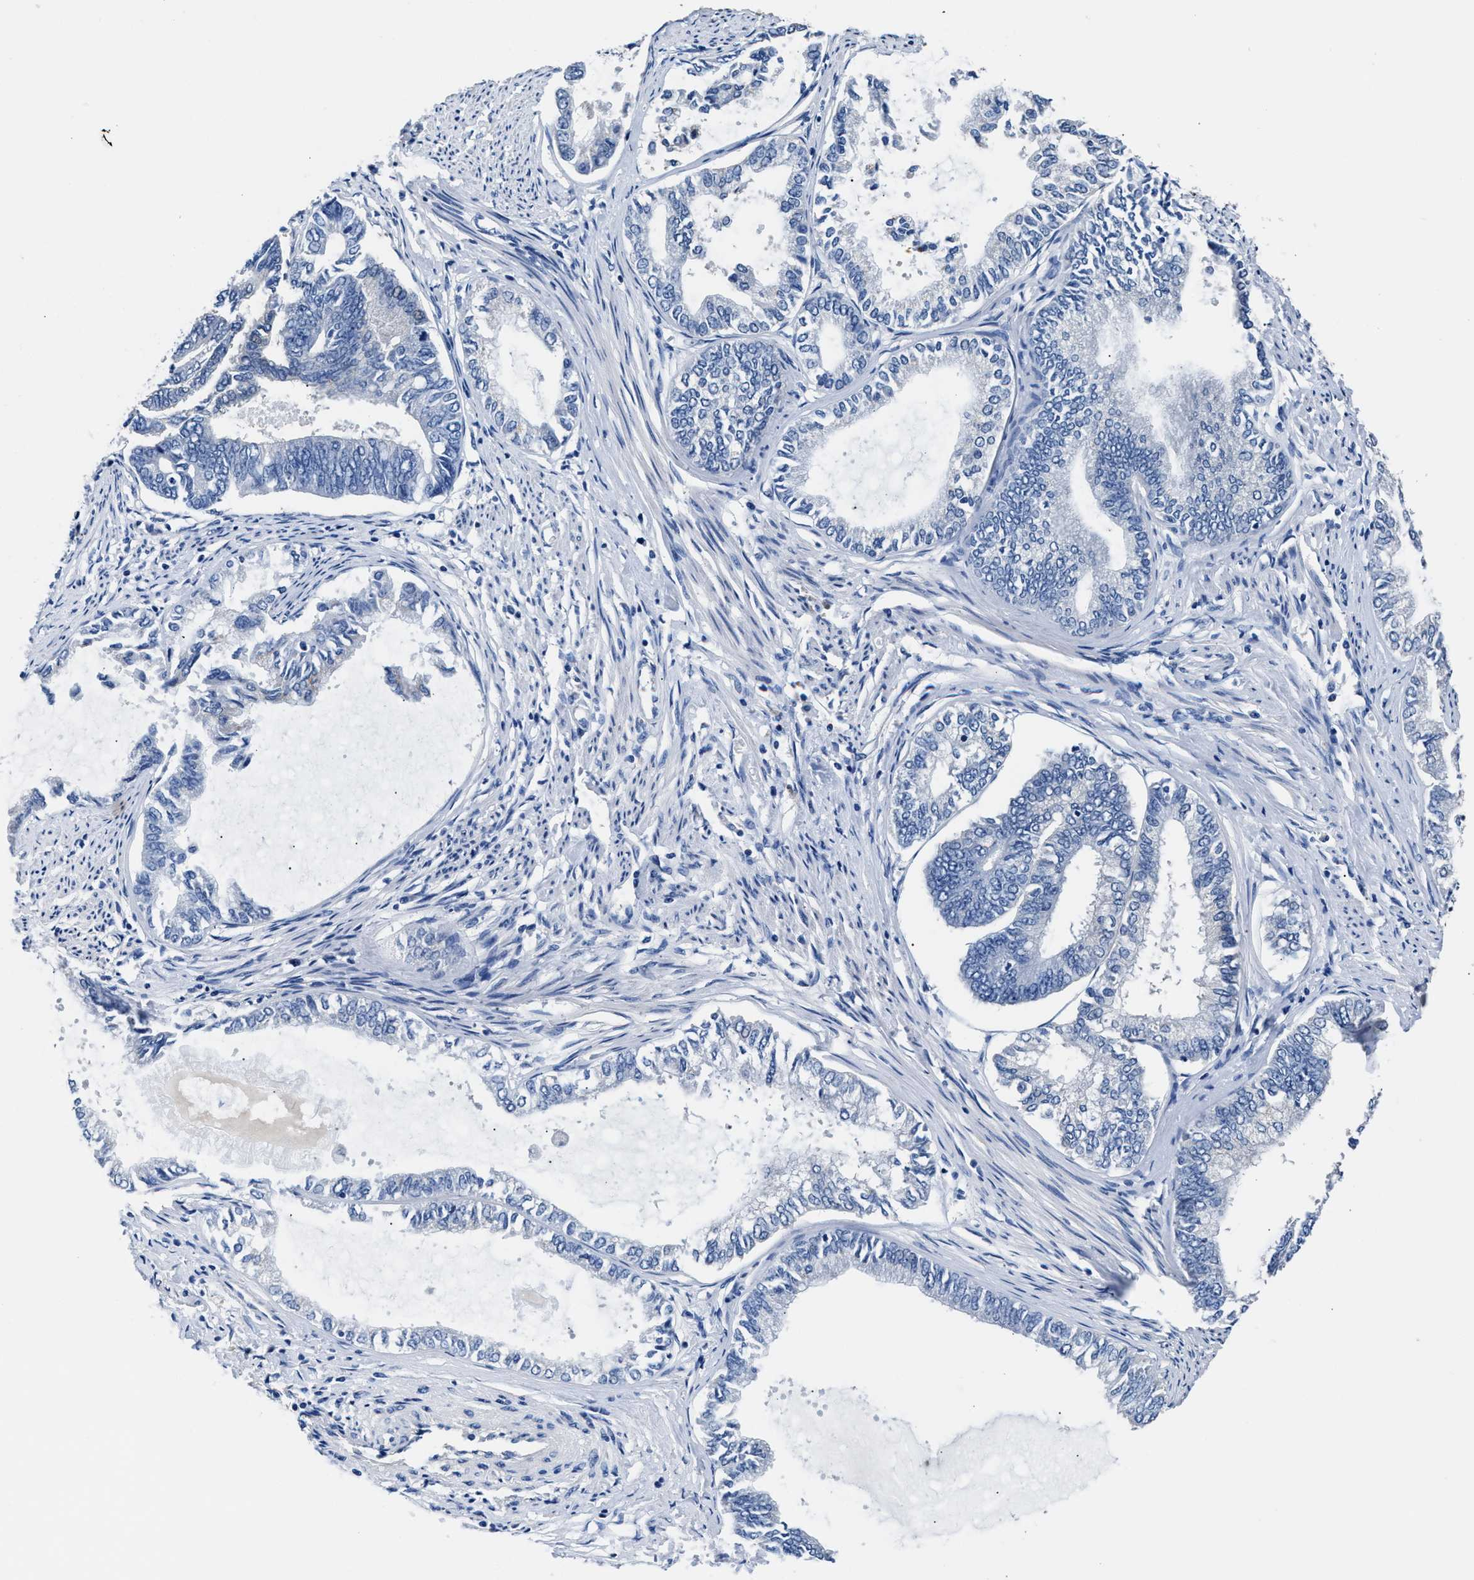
{"staining": {"intensity": "negative", "quantity": "none", "location": "none"}, "tissue": "endometrial cancer", "cell_type": "Tumor cells", "image_type": "cancer", "snomed": [{"axis": "morphology", "description": "Adenocarcinoma, NOS"}, {"axis": "topography", "description": "Endometrium"}], "caption": "Tumor cells show no significant protein expression in adenocarcinoma (endometrial).", "gene": "GSTM1", "patient": {"sex": "female", "age": 86}}